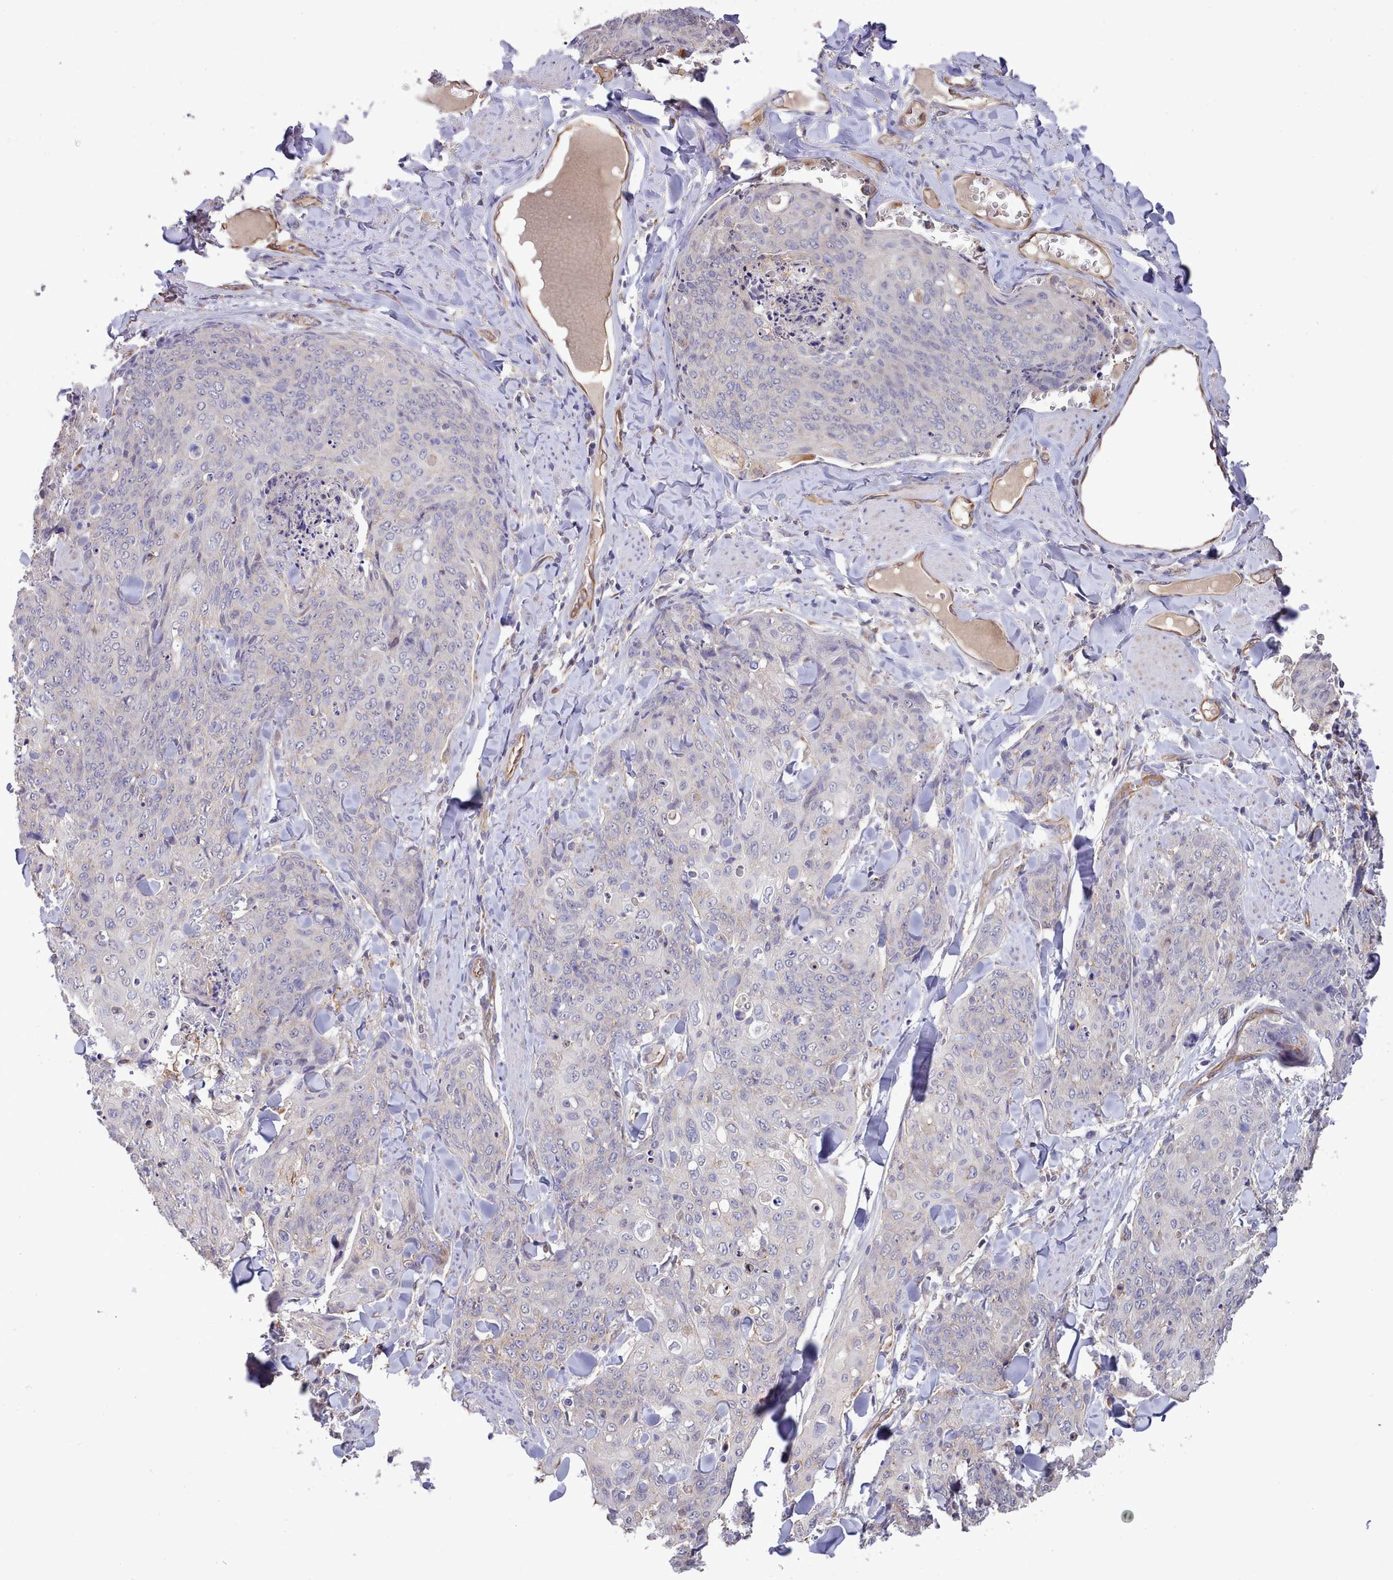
{"staining": {"intensity": "negative", "quantity": "none", "location": "none"}, "tissue": "skin cancer", "cell_type": "Tumor cells", "image_type": "cancer", "snomed": [{"axis": "morphology", "description": "Squamous cell carcinoma, NOS"}, {"axis": "topography", "description": "Skin"}, {"axis": "topography", "description": "Vulva"}], "caption": "An immunohistochemistry image of squamous cell carcinoma (skin) is shown. There is no staining in tumor cells of squamous cell carcinoma (skin).", "gene": "ZC3H13", "patient": {"sex": "female", "age": 85}}